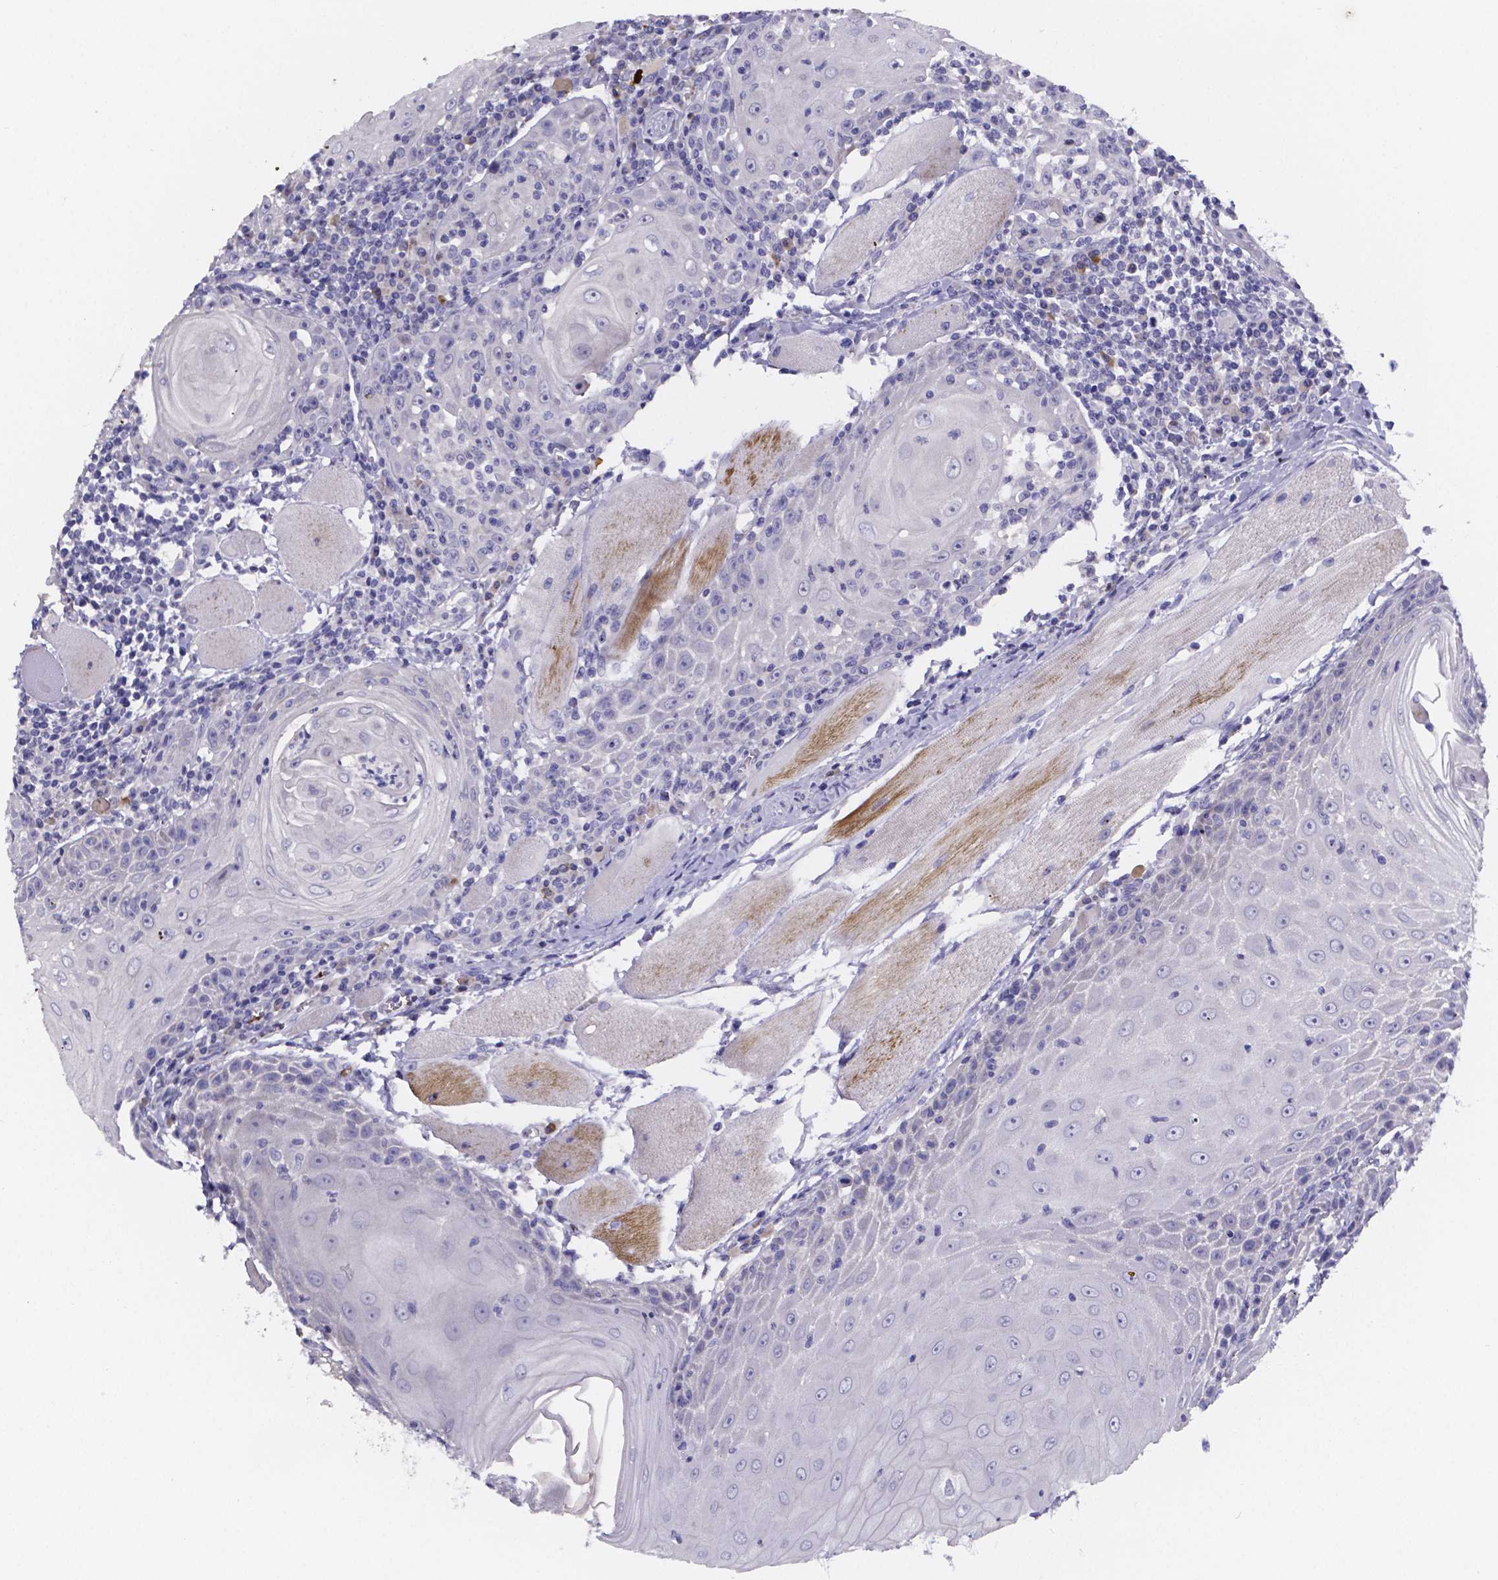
{"staining": {"intensity": "negative", "quantity": "none", "location": "none"}, "tissue": "head and neck cancer", "cell_type": "Tumor cells", "image_type": "cancer", "snomed": [{"axis": "morphology", "description": "Normal tissue, NOS"}, {"axis": "morphology", "description": "Squamous cell carcinoma, NOS"}, {"axis": "topography", "description": "Oral tissue"}, {"axis": "topography", "description": "Head-Neck"}], "caption": "This is an immunohistochemistry photomicrograph of head and neck squamous cell carcinoma. There is no expression in tumor cells.", "gene": "GABRA3", "patient": {"sex": "male", "age": 52}}